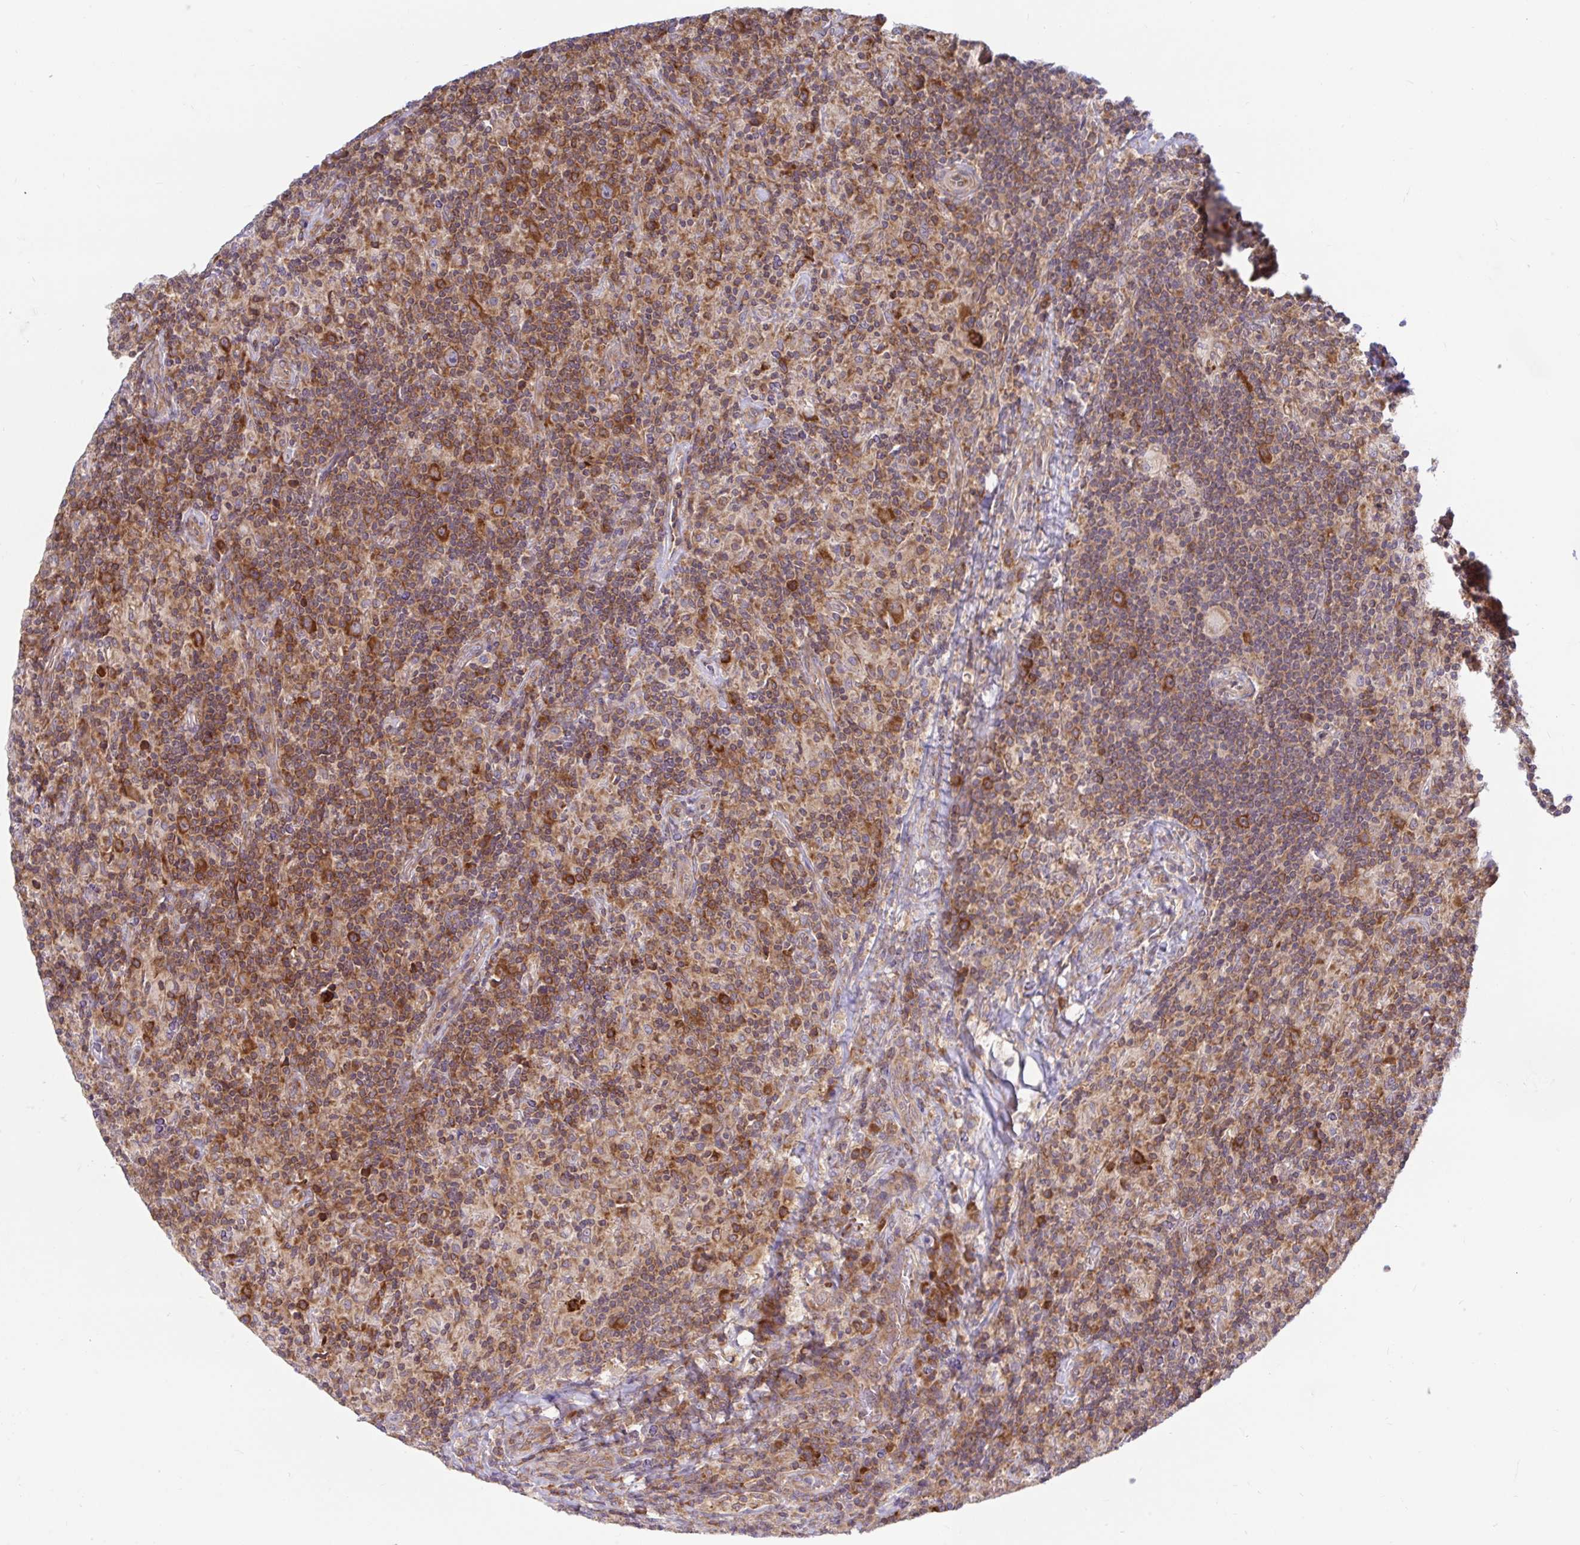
{"staining": {"intensity": "strong", "quantity": "25%-75%", "location": "cytoplasmic/membranous"}, "tissue": "lymphoma", "cell_type": "Tumor cells", "image_type": "cancer", "snomed": [{"axis": "morphology", "description": "Hodgkin's disease, NOS"}, {"axis": "topography", "description": "Lymph node"}], "caption": "Immunohistochemistry micrograph of neoplastic tissue: human Hodgkin's disease stained using immunohistochemistry (IHC) shows high levels of strong protein expression localized specifically in the cytoplasmic/membranous of tumor cells, appearing as a cytoplasmic/membranous brown color.", "gene": "LARP1", "patient": {"sex": "male", "age": 70}}